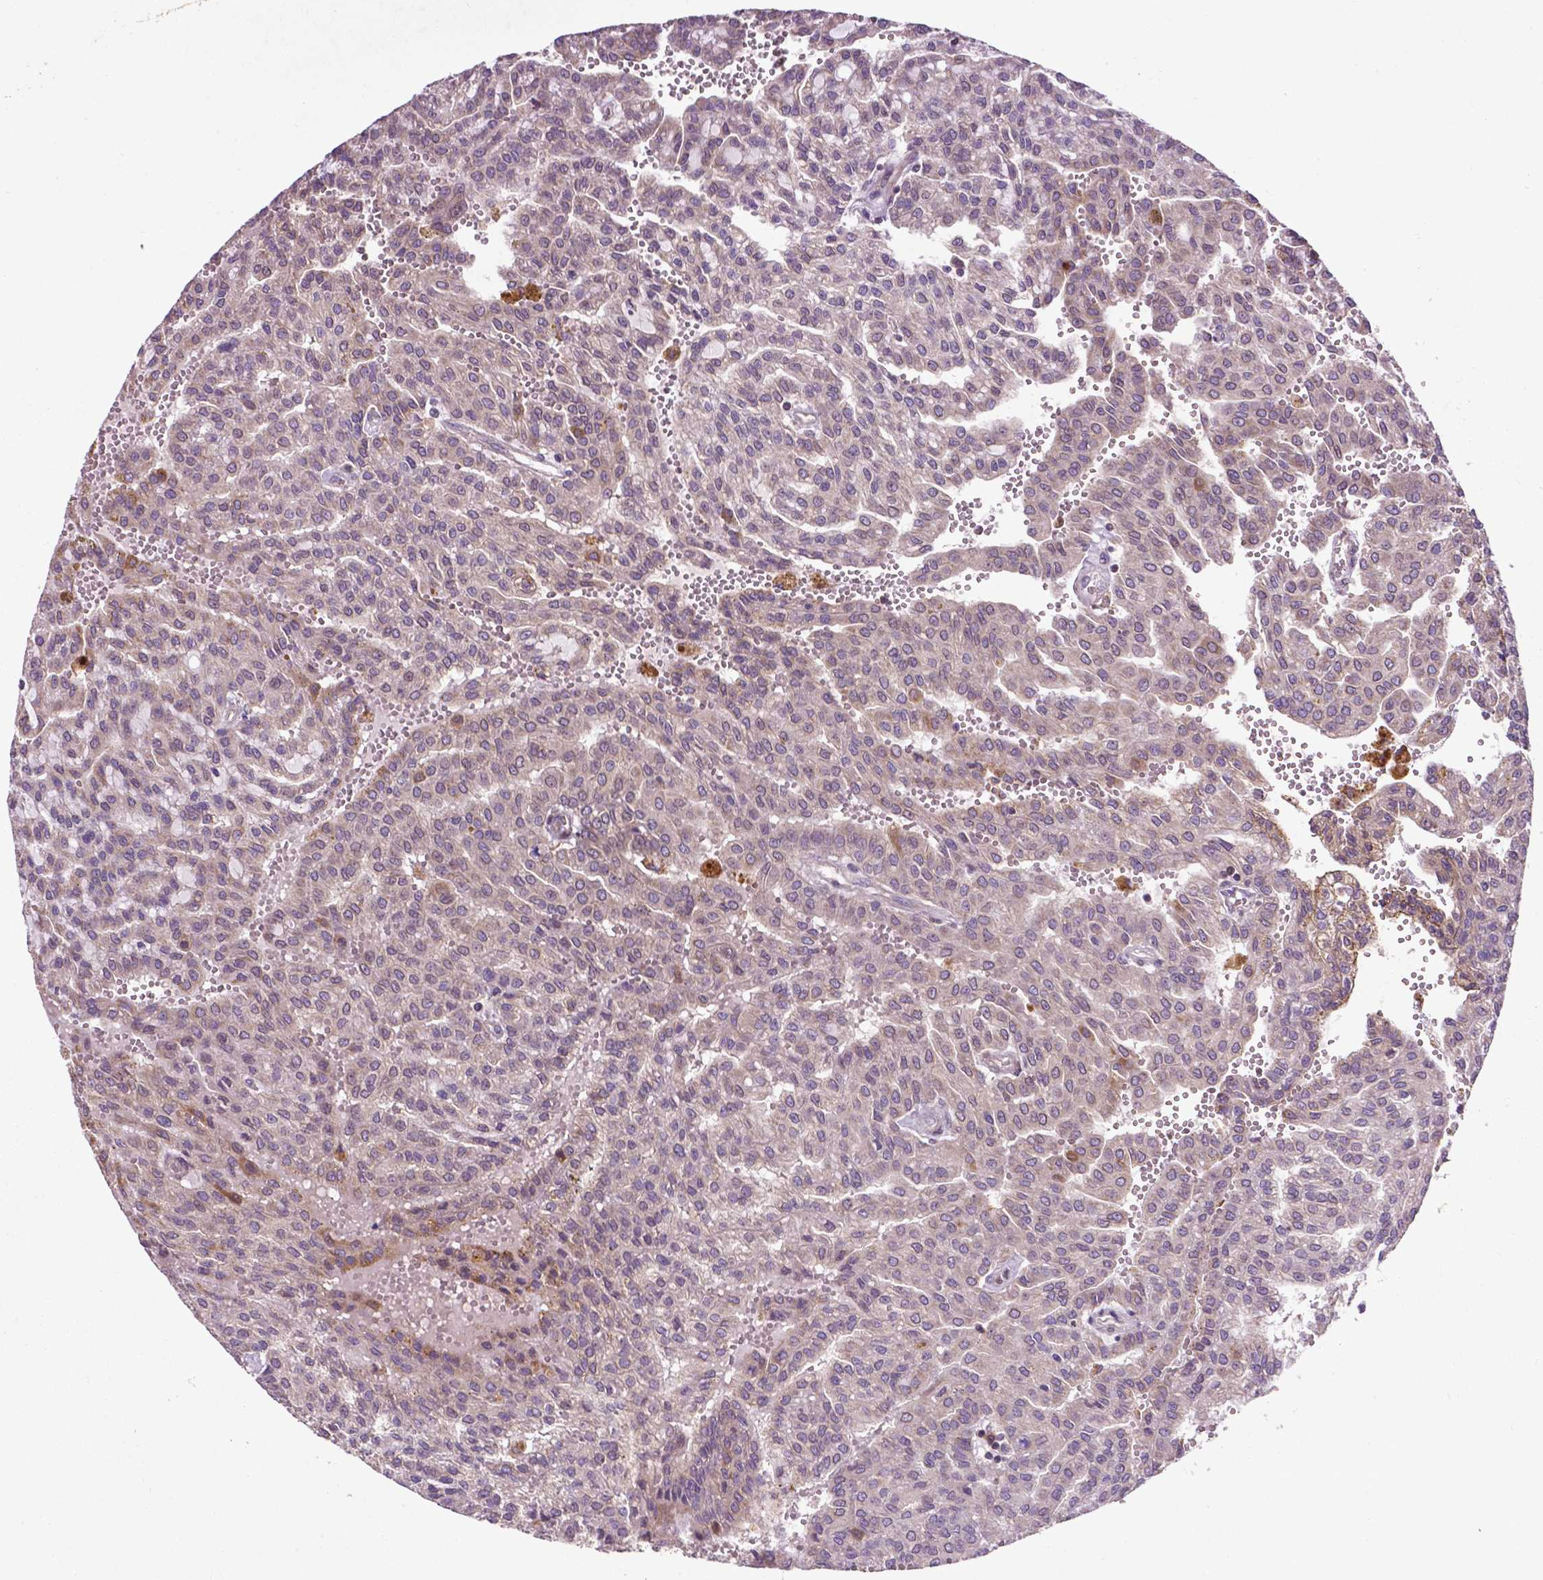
{"staining": {"intensity": "negative", "quantity": "none", "location": "none"}, "tissue": "renal cancer", "cell_type": "Tumor cells", "image_type": "cancer", "snomed": [{"axis": "morphology", "description": "Adenocarcinoma, NOS"}, {"axis": "topography", "description": "Kidney"}], "caption": "A high-resolution micrograph shows immunohistochemistry staining of renal cancer (adenocarcinoma), which demonstrates no significant positivity in tumor cells.", "gene": "SPNS2", "patient": {"sex": "male", "age": 63}}